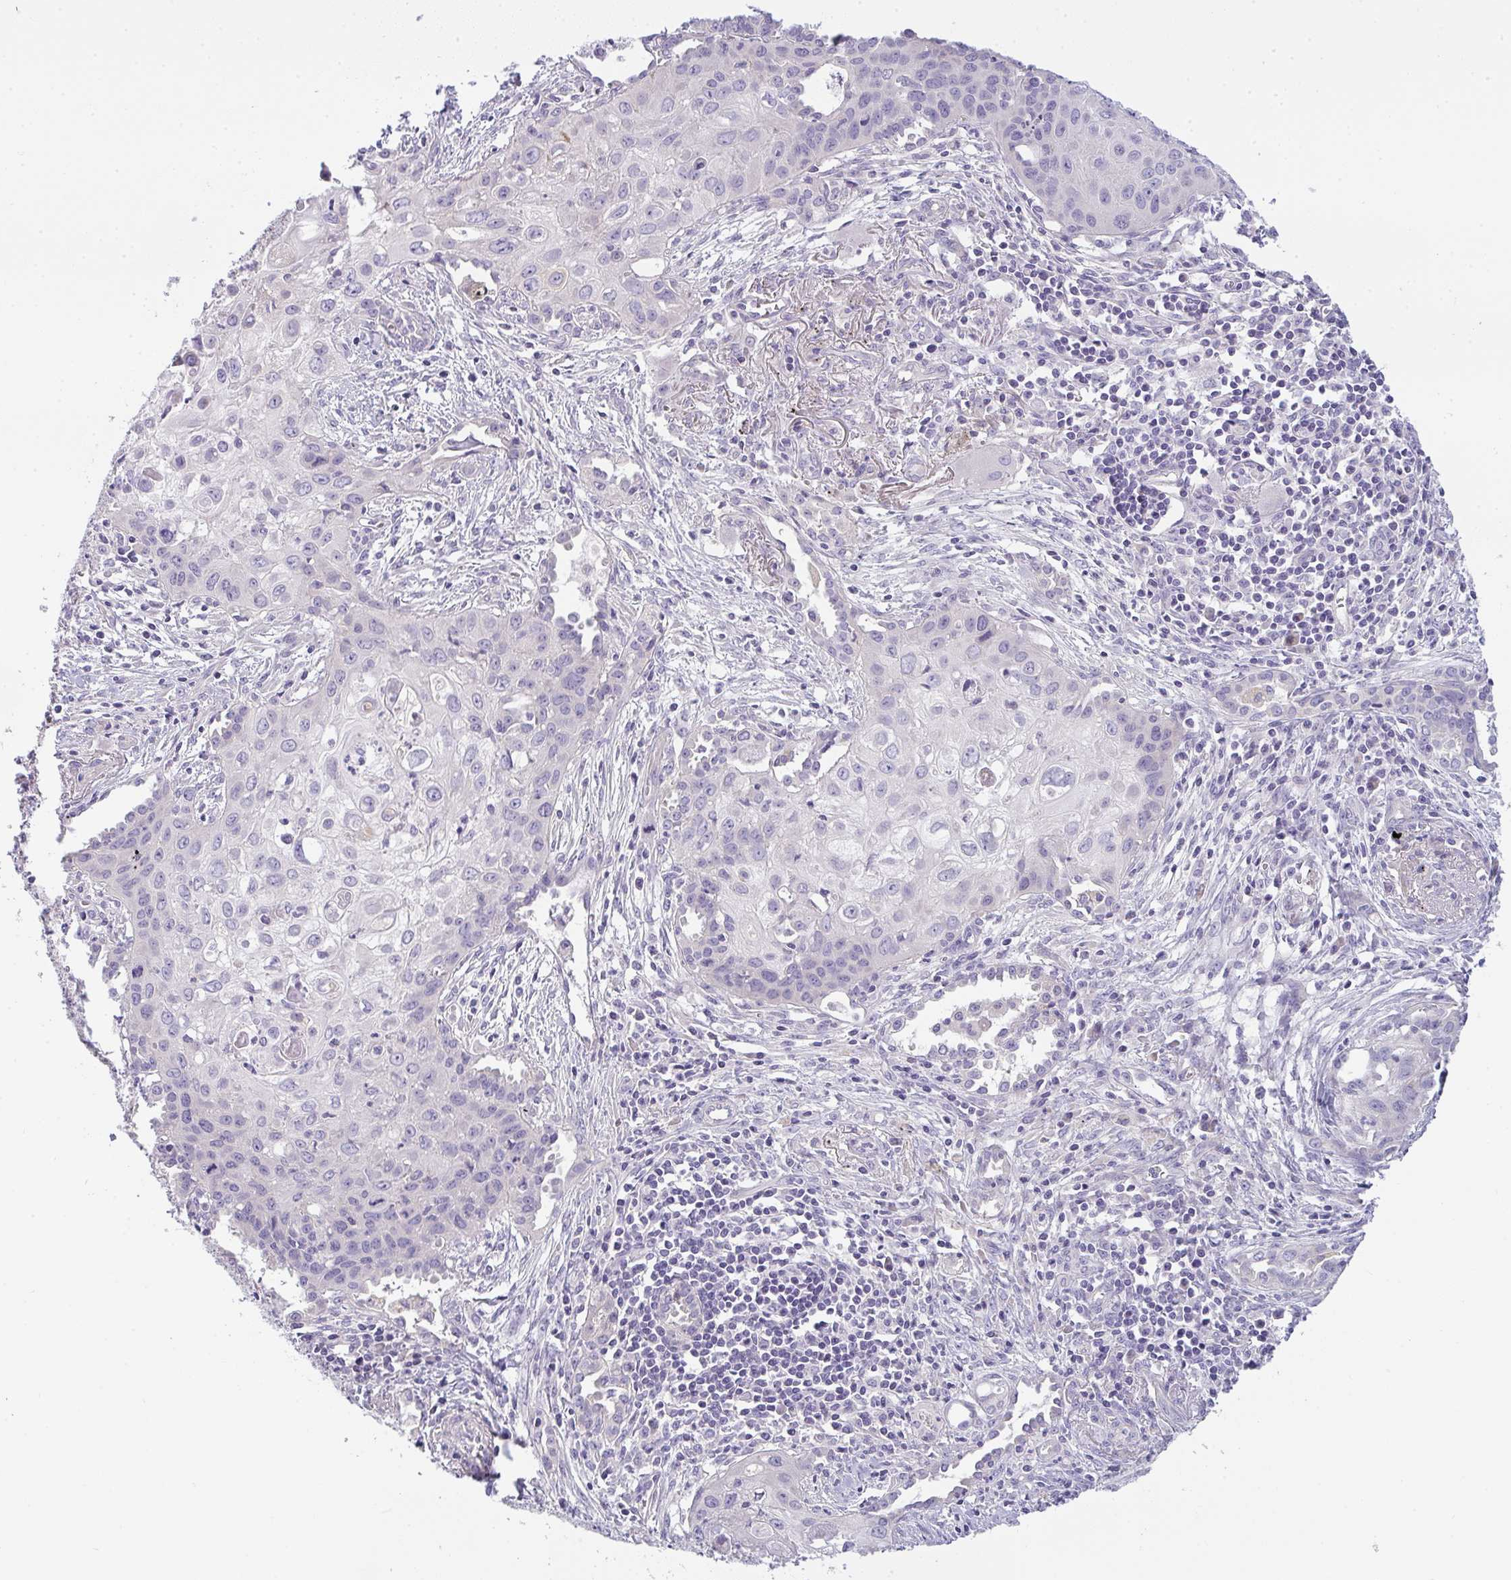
{"staining": {"intensity": "negative", "quantity": "none", "location": "none"}, "tissue": "lung cancer", "cell_type": "Tumor cells", "image_type": "cancer", "snomed": [{"axis": "morphology", "description": "Squamous cell carcinoma, NOS"}, {"axis": "topography", "description": "Lung"}], "caption": "A histopathology image of lung cancer (squamous cell carcinoma) stained for a protein reveals no brown staining in tumor cells.", "gene": "FILIP1", "patient": {"sex": "male", "age": 71}}